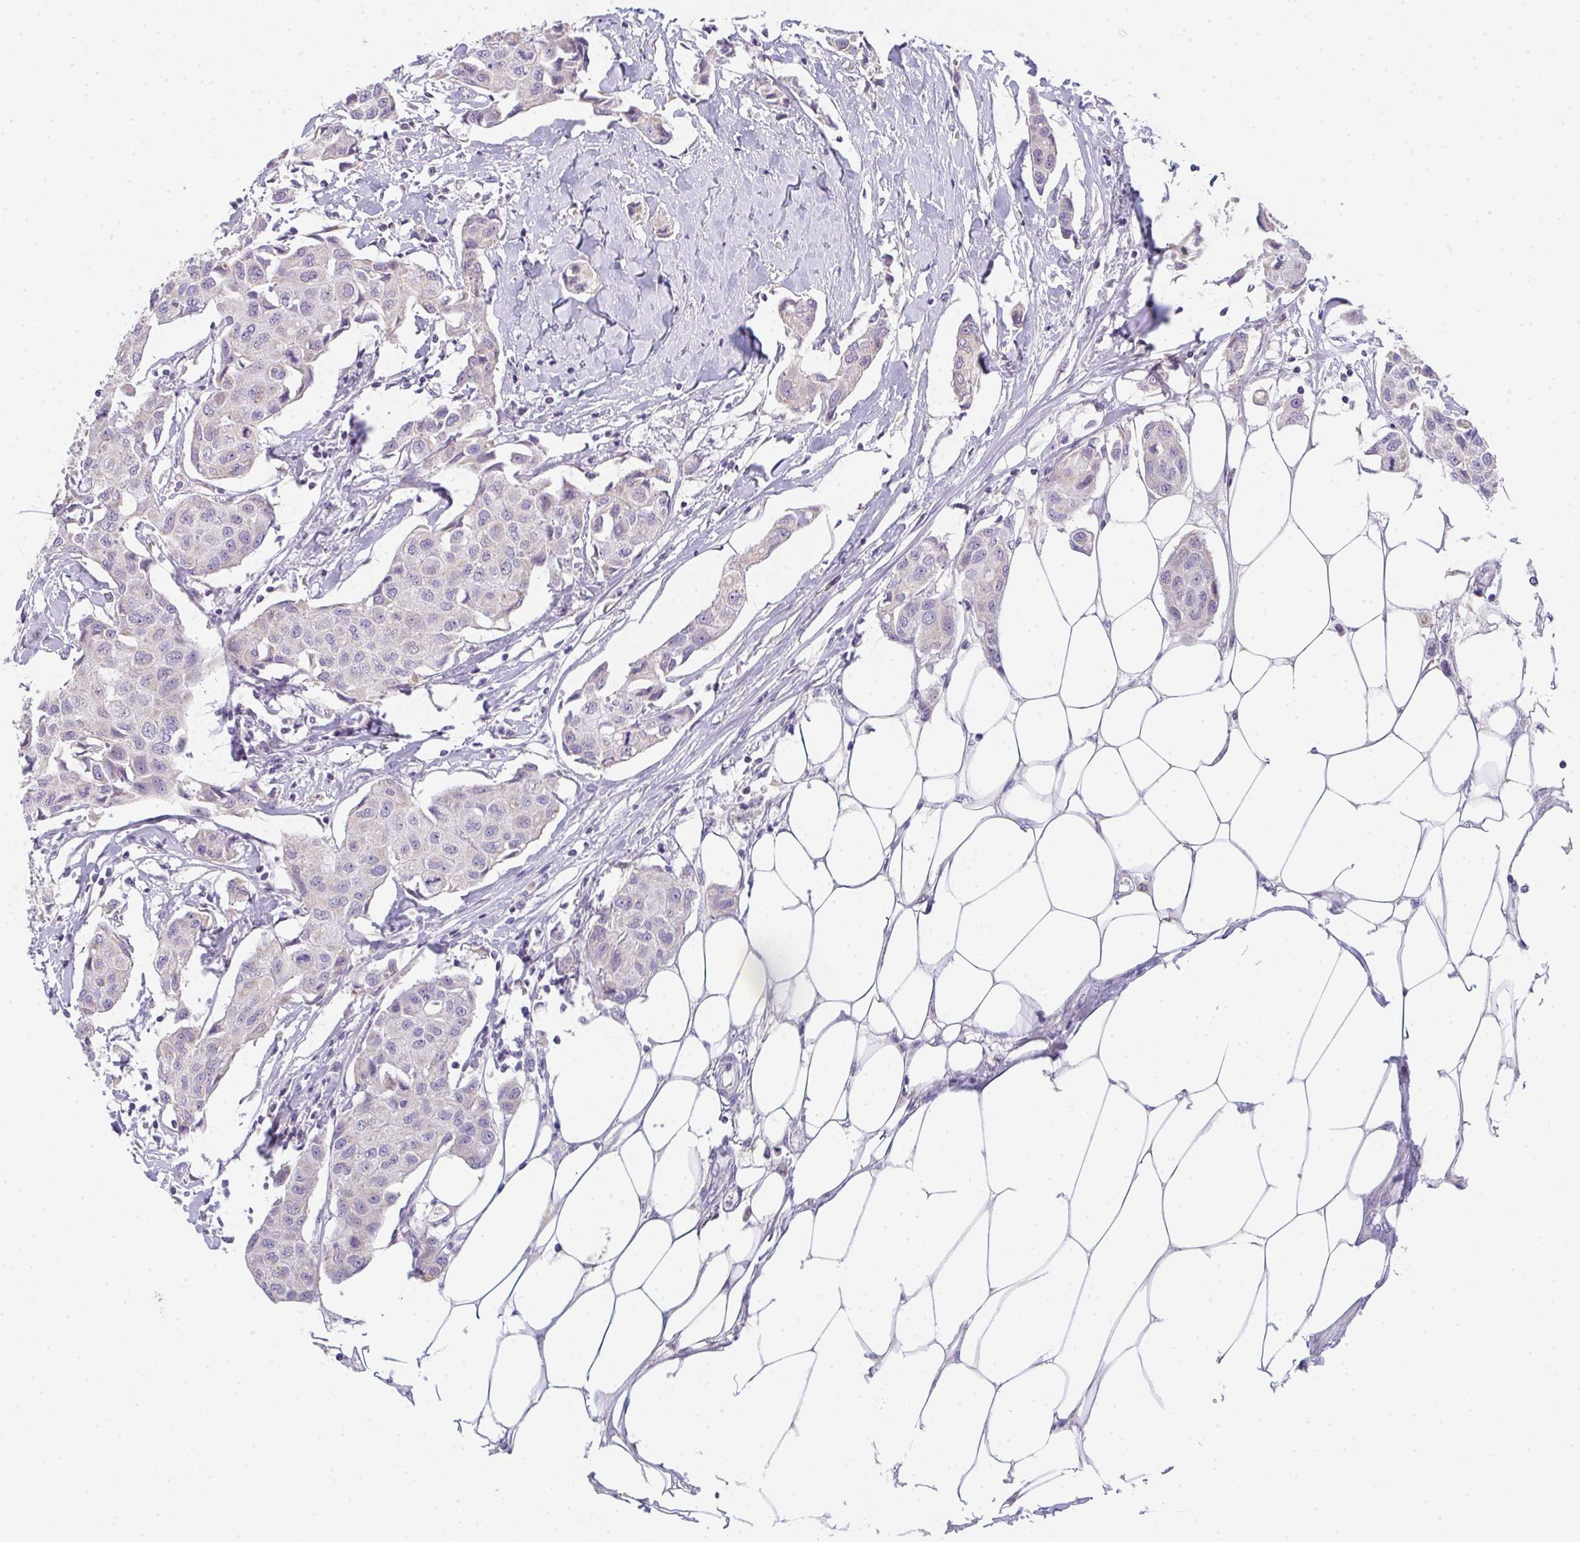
{"staining": {"intensity": "weak", "quantity": "25%-75%", "location": "cytoplasmic/membranous"}, "tissue": "breast cancer", "cell_type": "Tumor cells", "image_type": "cancer", "snomed": [{"axis": "morphology", "description": "Duct carcinoma"}, {"axis": "topography", "description": "Breast"}, {"axis": "topography", "description": "Lymph node"}], "caption": "DAB (3,3'-diaminobenzidine) immunohistochemical staining of breast cancer (intraductal carcinoma) reveals weak cytoplasmic/membranous protein positivity in about 25%-75% of tumor cells.", "gene": "CACNA1S", "patient": {"sex": "female", "age": 80}}